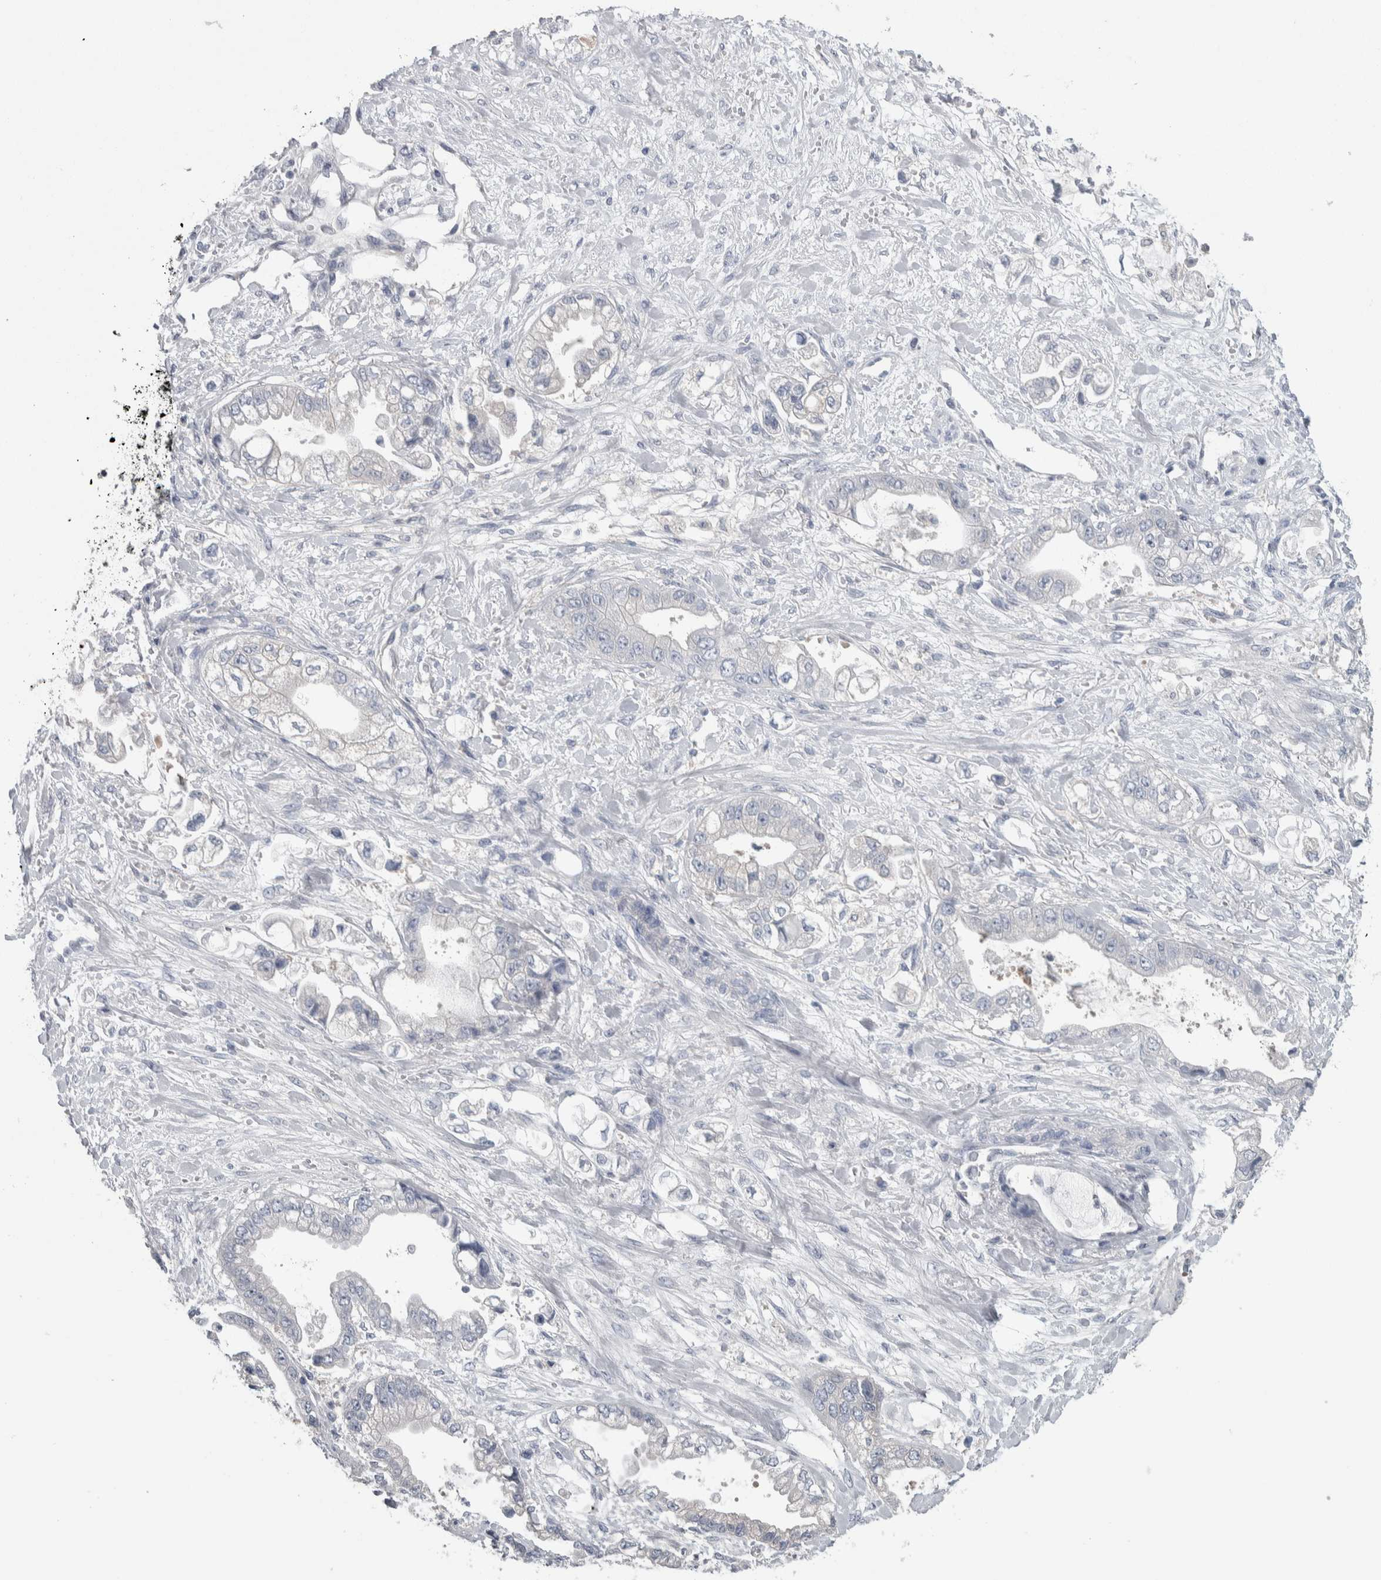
{"staining": {"intensity": "negative", "quantity": "none", "location": "none"}, "tissue": "stomach cancer", "cell_type": "Tumor cells", "image_type": "cancer", "snomed": [{"axis": "morphology", "description": "Adenocarcinoma, NOS"}, {"axis": "topography", "description": "Stomach"}], "caption": "An immunohistochemistry photomicrograph of stomach cancer is shown. There is no staining in tumor cells of stomach cancer. (DAB (3,3'-diaminobenzidine) IHC, high magnification).", "gene": "GPHN", "patient": {"sex": "male", "age": 62}}